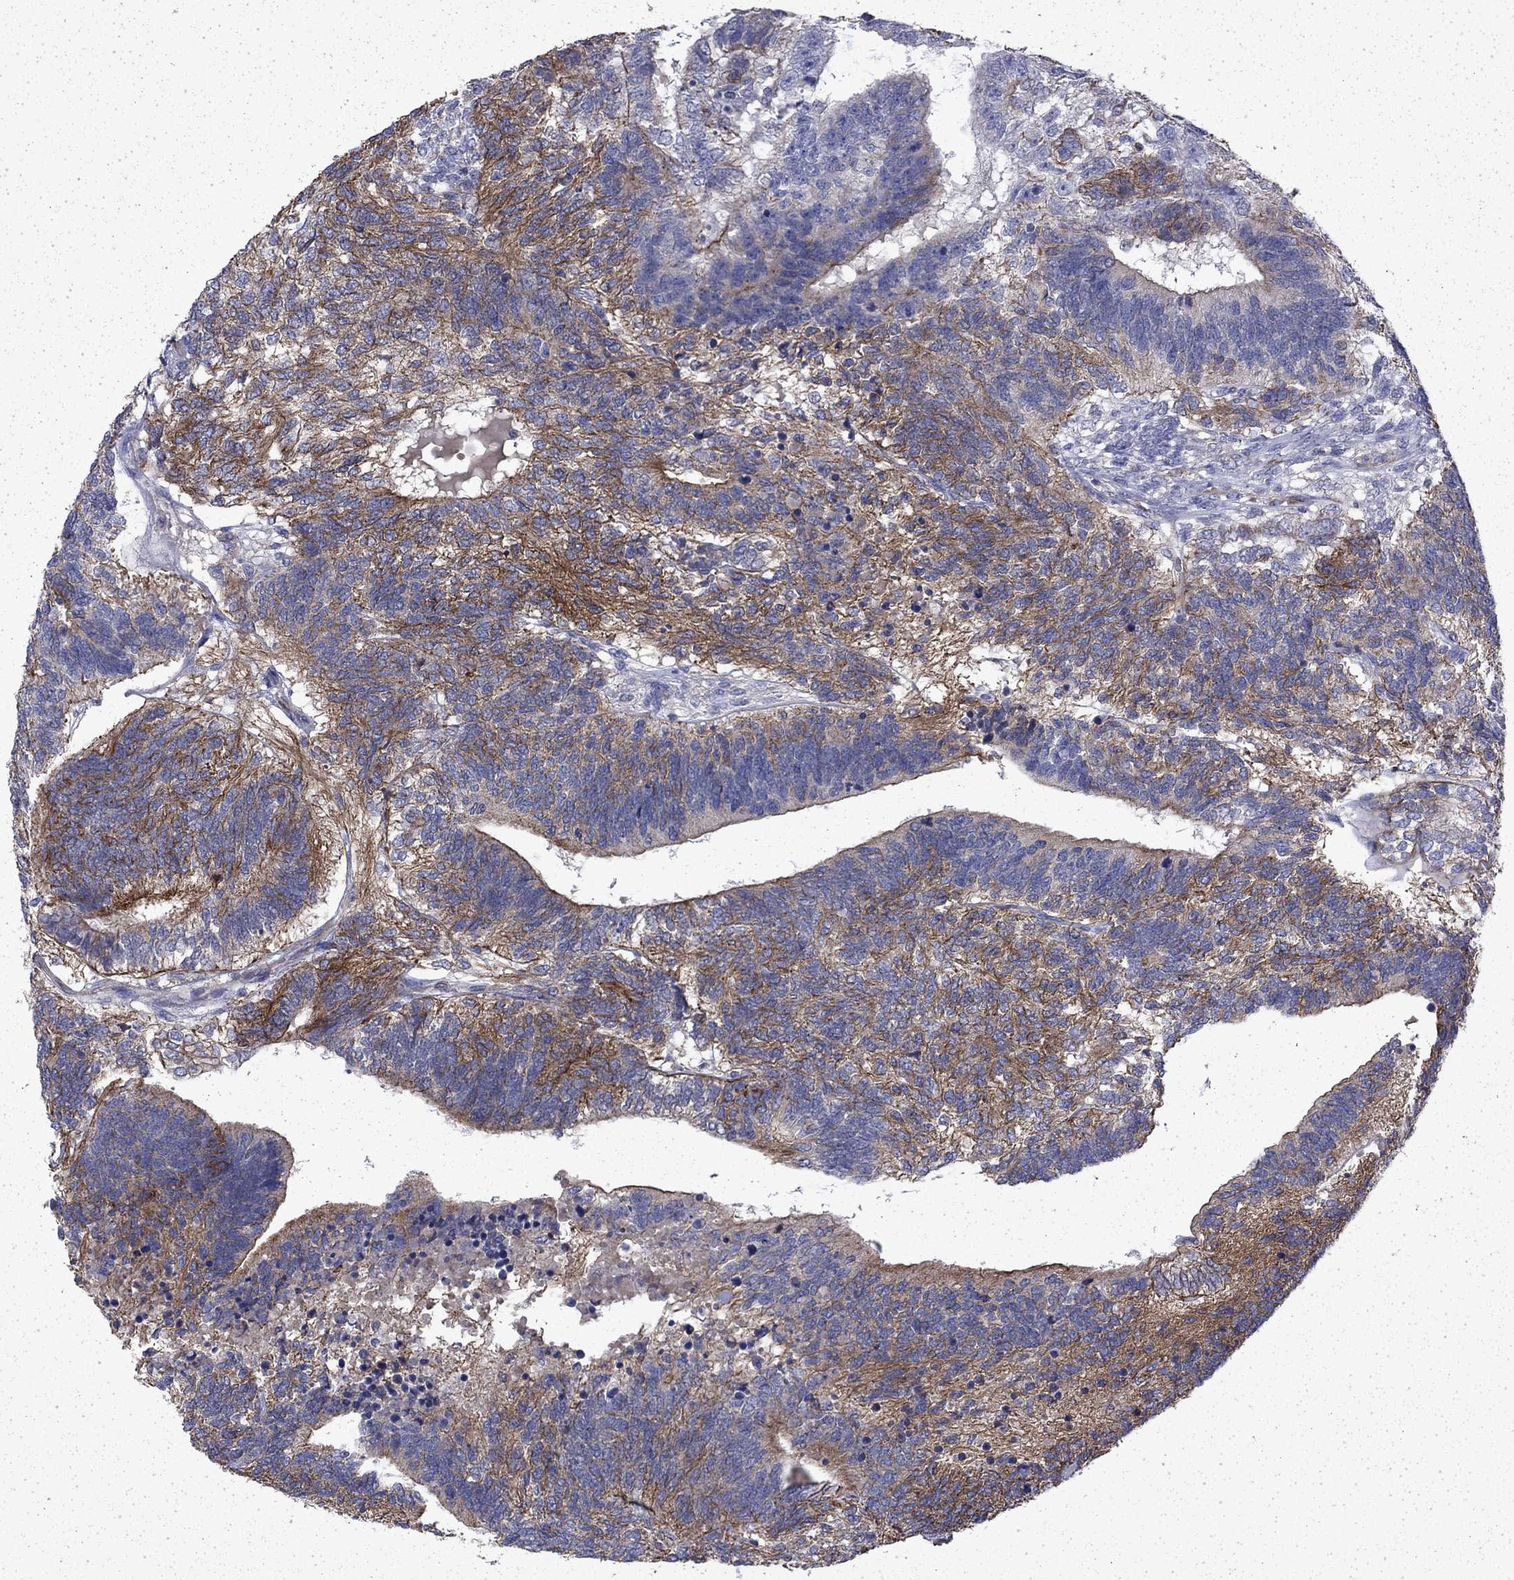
{"staining": {"intensity": "strong", "quantity": "25%-75%", "location": "cytoplasmic/membranous"}, "tissue": "testis cancer", "cell_type": "Tumor cells", "image_type": "cancer", "snomed": [{"axis": "morphology", "description": "Seminoma, NOS"}, {"axis": "morphology", "description": "Carcinoma, Embryonal, NOS"}, {"axis": "topography", "description": "Testis"}], "caption": "Testis cancer (seminoma) was stained to show a protein in brown. There is high levels of strong cytoplasmic/membranous staining in approximately 25%-75% of tumor cells.", "gene": "DTNA", "patient": {"sex": "male", "age": 41}}